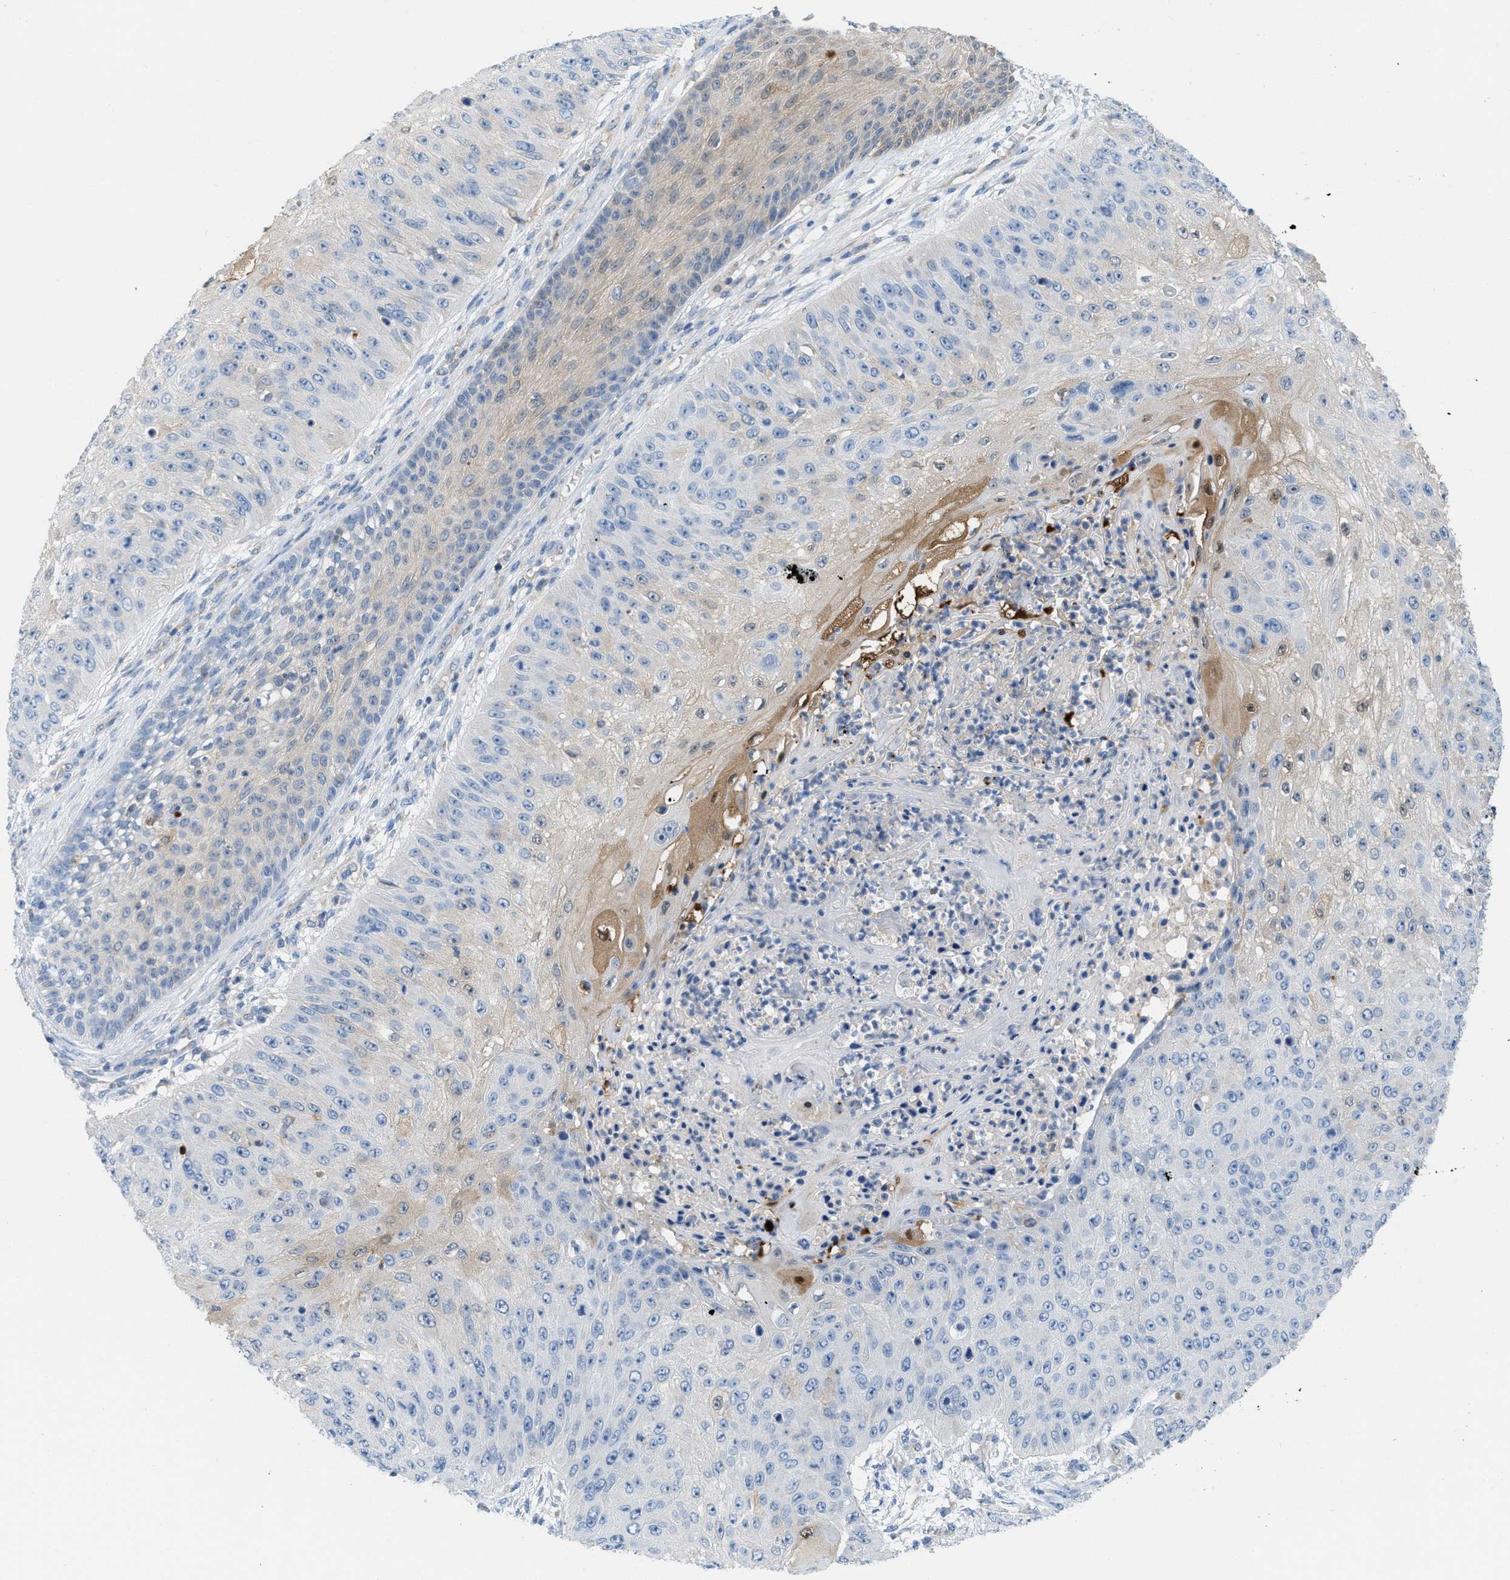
{"staining": {"intensity": "negative", "quantity": "none", "location": "none"}, "tissue": "skin cancer", "cell_type": "Tumor cells", "image_type": "cancer", "snomed": [{"axis": "morphology", "description": "Squamous cell carcinoma, NOS"}, {"axis": "topography", "description": "Skin"}], "caption": "Tumor cells show no significant expression in skin squamous cell carcinoma.", "gene": "CSTB", "patient": {"sex": "female", "age": 80}}